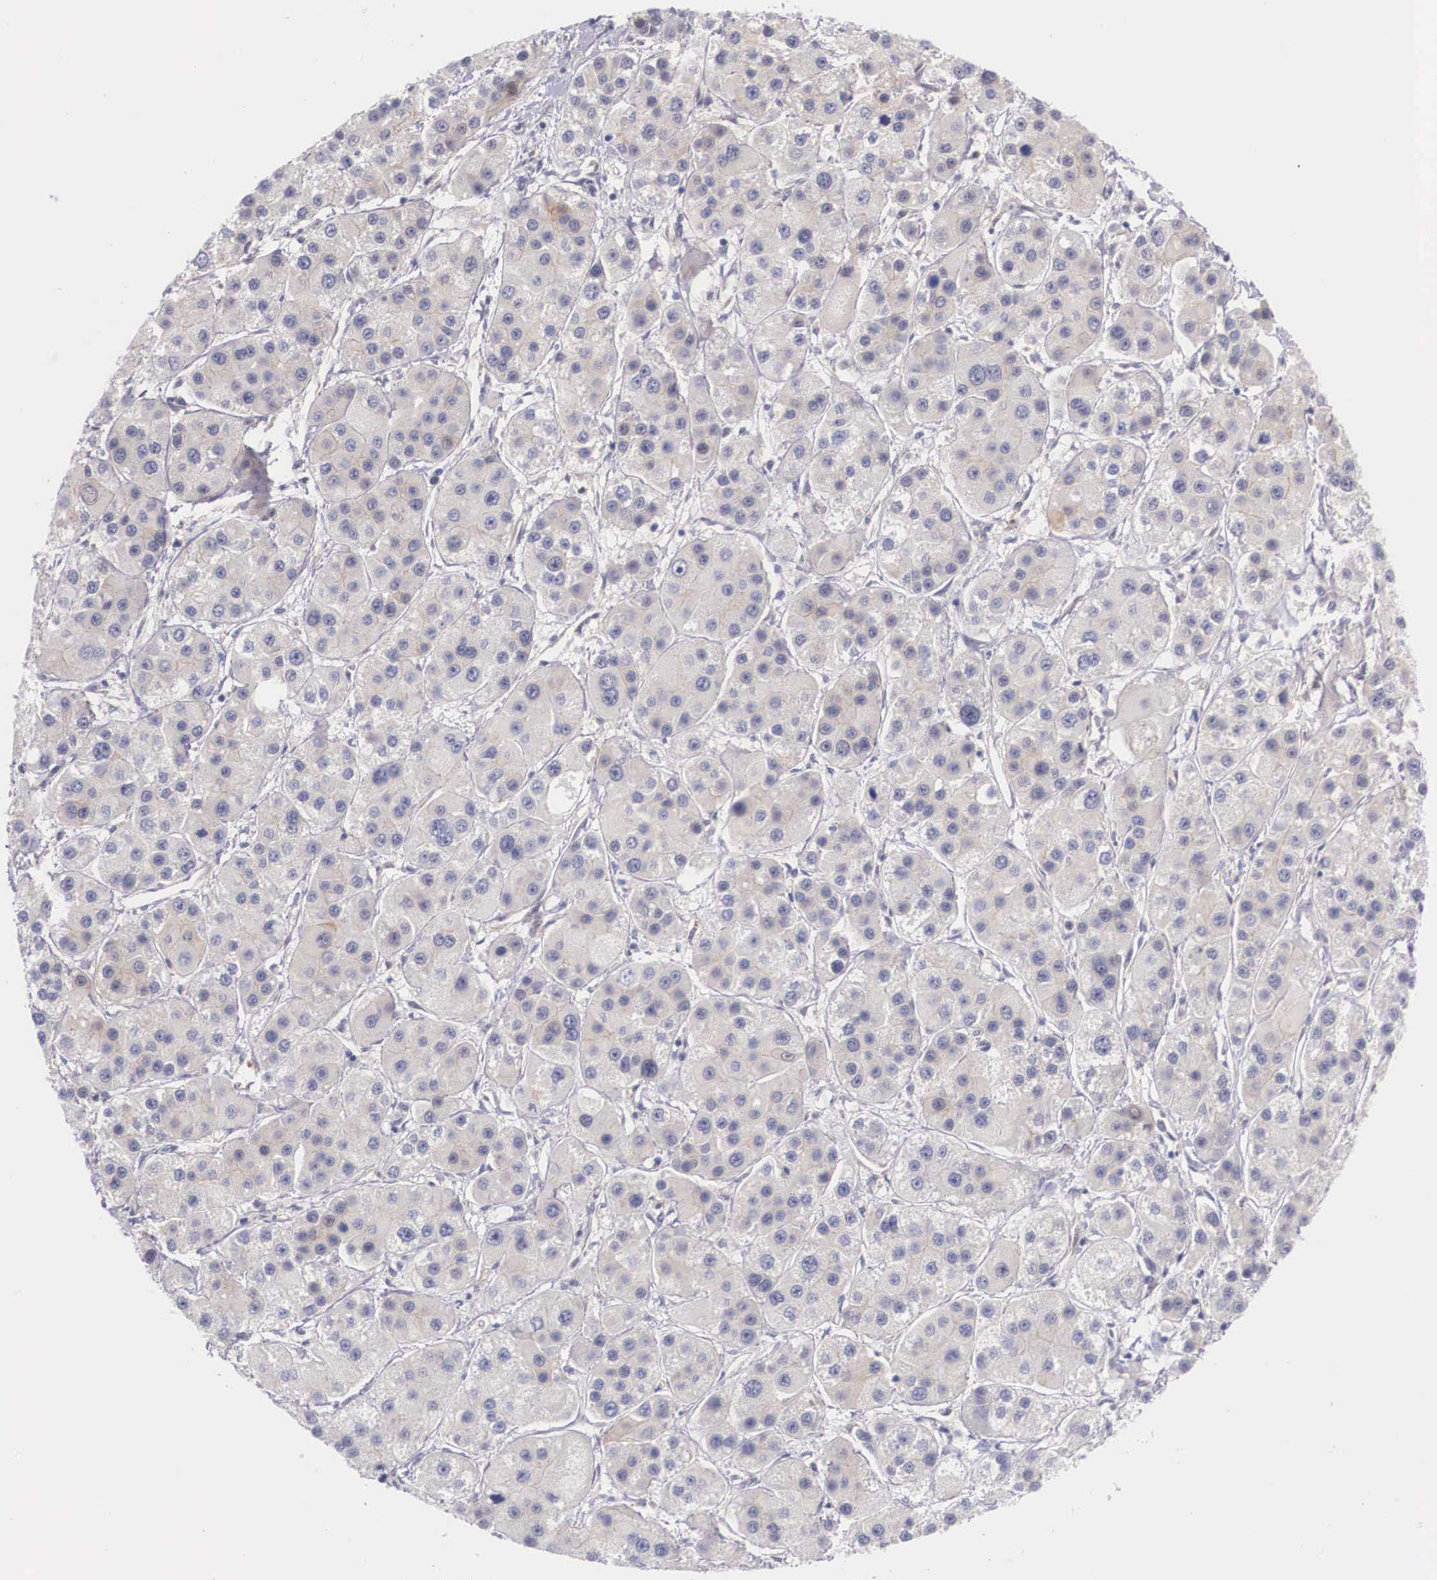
{"staining": {"intensity": "negative", "quantity": "none", "location": "none"}, "tissue": "liver cancer", "cell_type": "Tumor cells", "image_type": "cancer", "snomed": [{"axis": "morphology", "description": "Carcinoma, Hepatocellular, NOS"}, {"axis": "topography", "description": "Liver"}], "caption": "The image shows no staining of tumor cells in liver cancer (hepatocellular carcinoma). (IHC, brightfield microscopy, high magnification).", "gene": "IGBP1", "patient": {"sex": "female", "age": 85}}